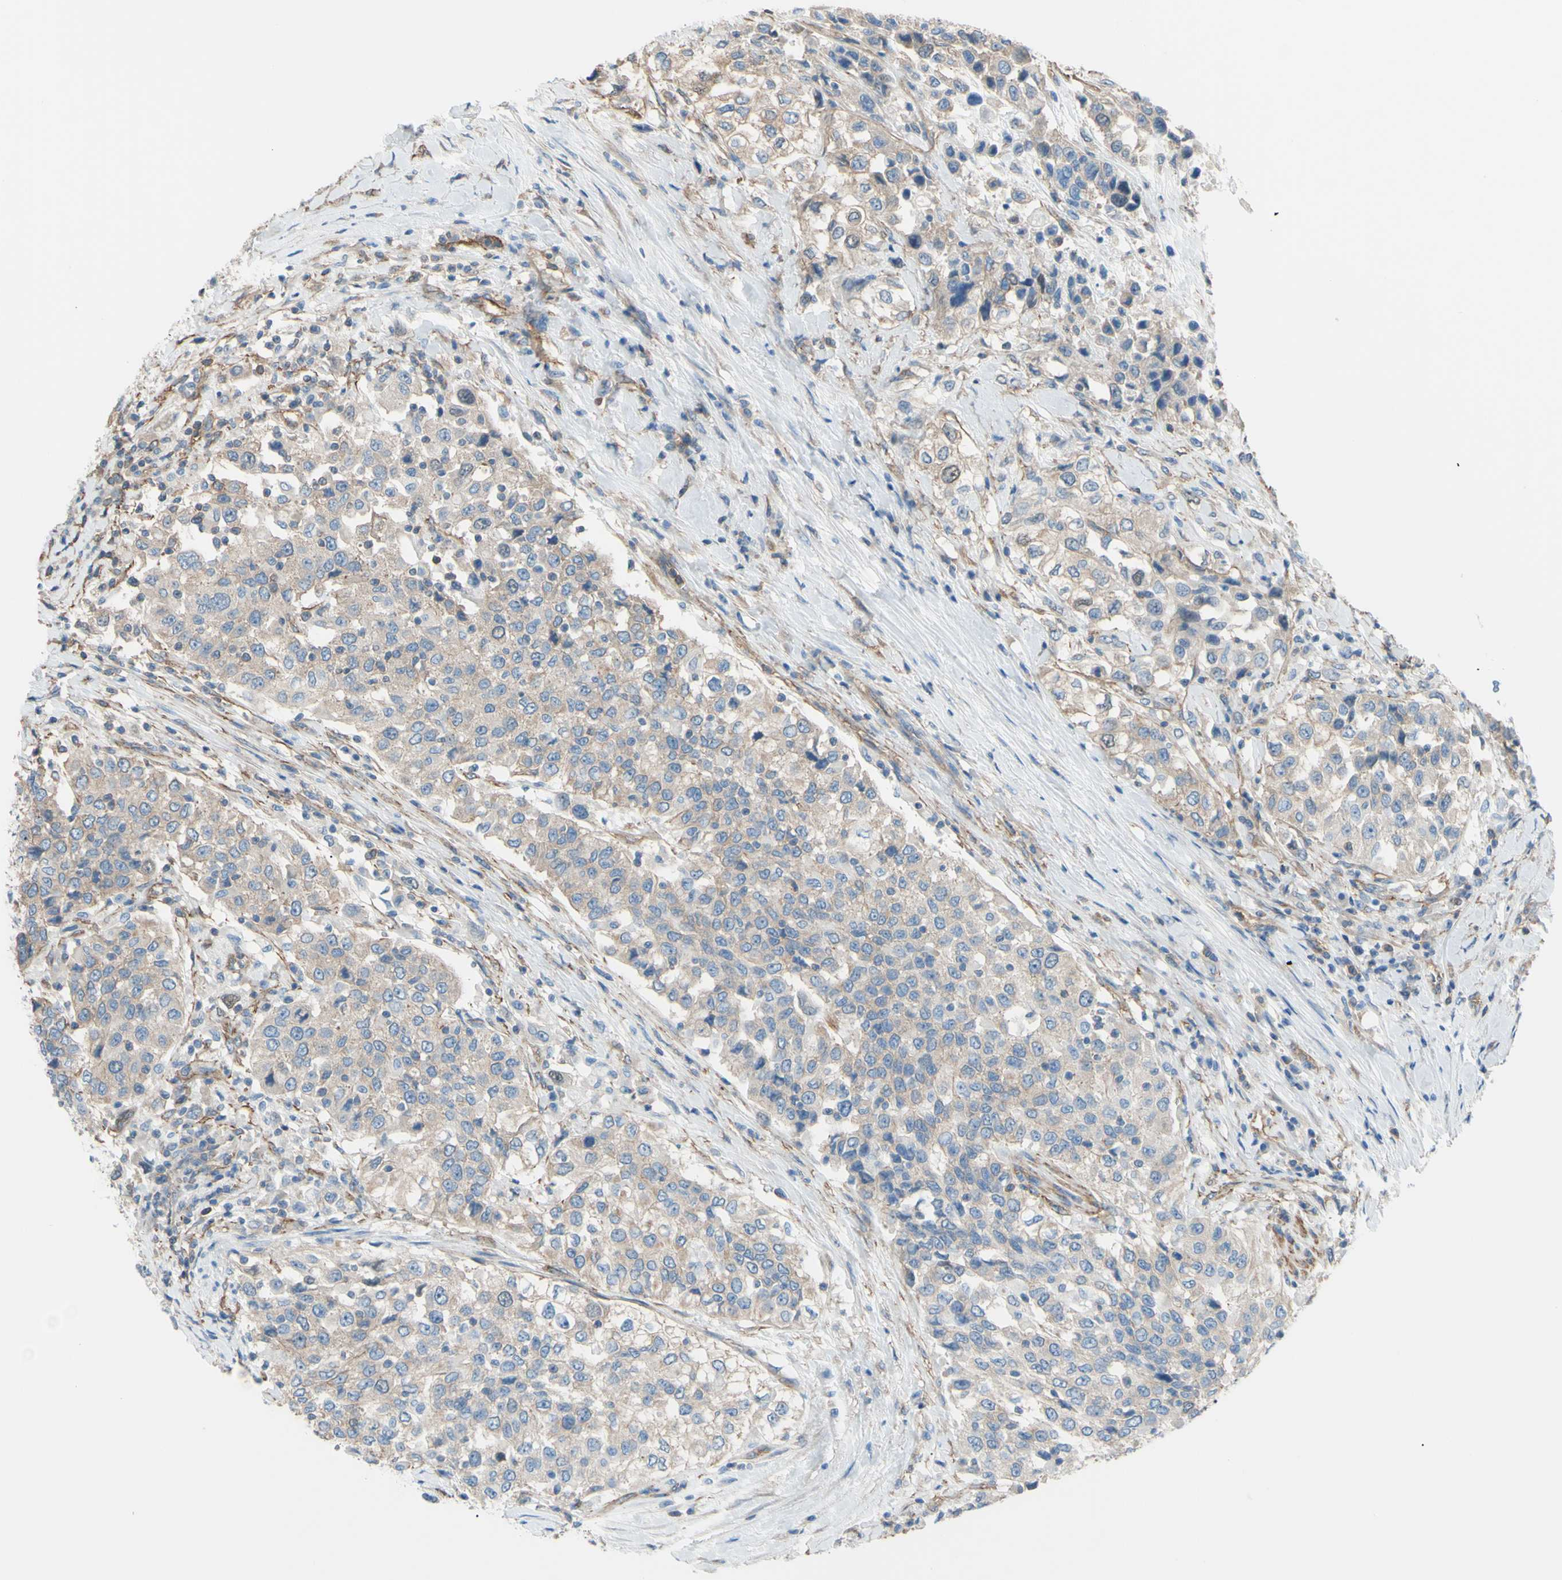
{"staining": {"intensity": "weak", "quantity": ">75%", "location": "cytoplasmic/membranous"}, "tissue": "urothelial cancer", "cell_type": "Tumor cells", "image_type": "cancer", "snomed": [{"axis": "morphology", "description": "Urothelial carcinoma, High grade"}, {"axis": "topography", "description": "Urinary bladder"}], "caption": "Urothelial cancer stained for a protein (brown) demonstrates weak cytoplasmic/membranous positive positivity in approximately >75% of tumor cells.", "gene": "ADD1", "patient": {"sex": "female", "age": 80}}